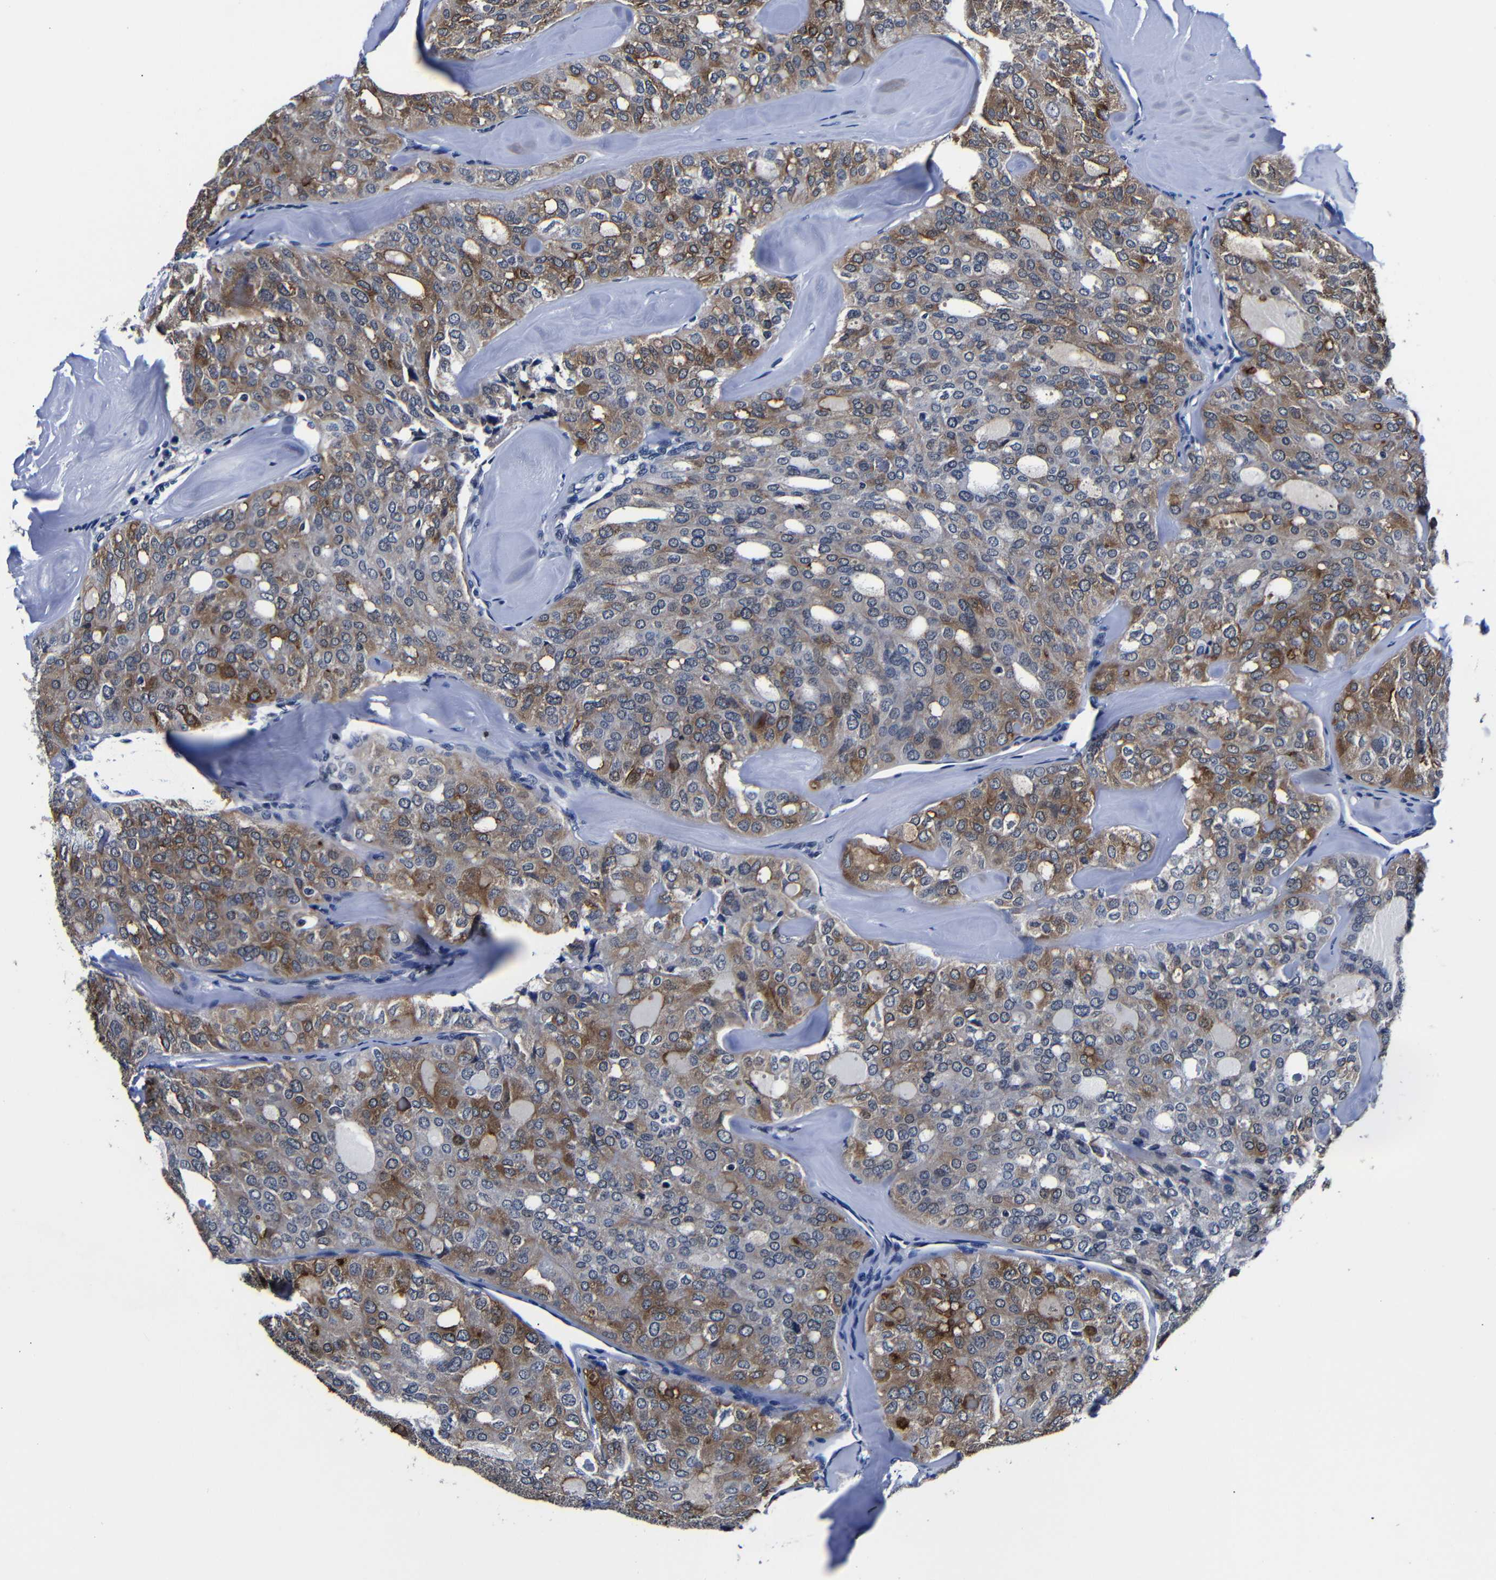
{"staining": {"intensity": "moderate", "quantity": ">75%", "location": "cytoplasmic/membranous"}, "tissue": "thyroid cancer", "cell_type": "Tumor cells", "image_type": "cancer", "snomed": [{"axis": "morphology", "description": "Follicular adenoma carcinoma, NOS"}, {"axis": "topography", "description": "Thyroid gland"}], "caption": "The micrograph demonstrates immunohistochemical staining of follicular adenoma carcinoma (thyroid). There is moderate cytoplasmic/membranous staining is seen in about >75% of tumor cells. The protein of interest is stained brown, and the nuclei are stained in blue (DAB (3,3'-diaminobenzidine) IHC with brightfield microscopy, high magnification).", "gene": "DEPP1", "patient": {"sex": "male", "age": 75}}